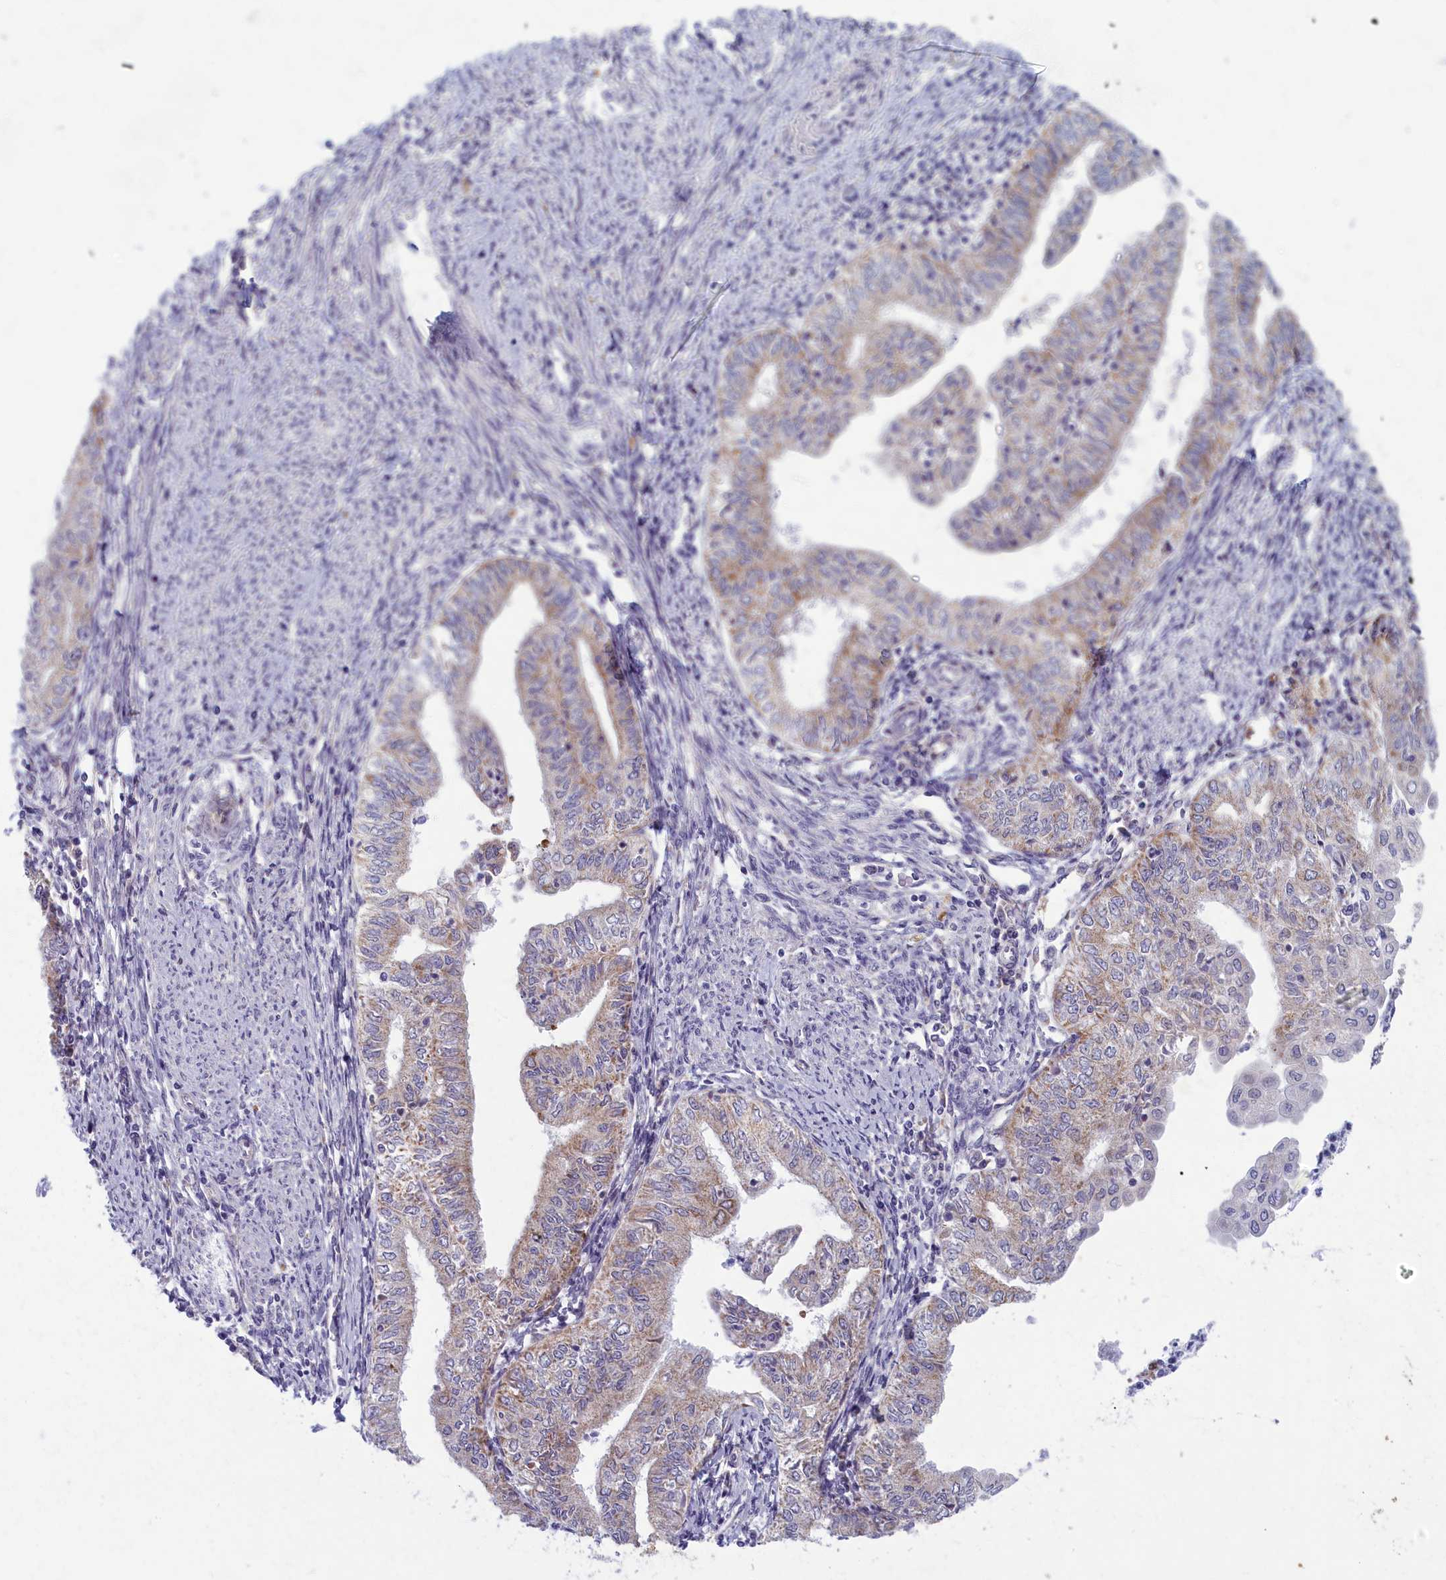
{"staining": {"intensity": "weak", "quantity": "25%-75%", "location": "cytoplasmic/membranous"}, "tissue": "endometrial cancer", "cell_type": "Tumor cells", "image_type": "cancer", "snomed": [{"axis": "morphology", "description": "Adenocarcinoma, NOS"}, {"axis": "topography", "description": "Endometrium"}], "caption": "Endometrial cancer (adenocarcinoma) stained with a protein marker displays weak staining in tumor cells.", "gene": "MRPS25", "patient": {"sex": "female", "age": 66}}